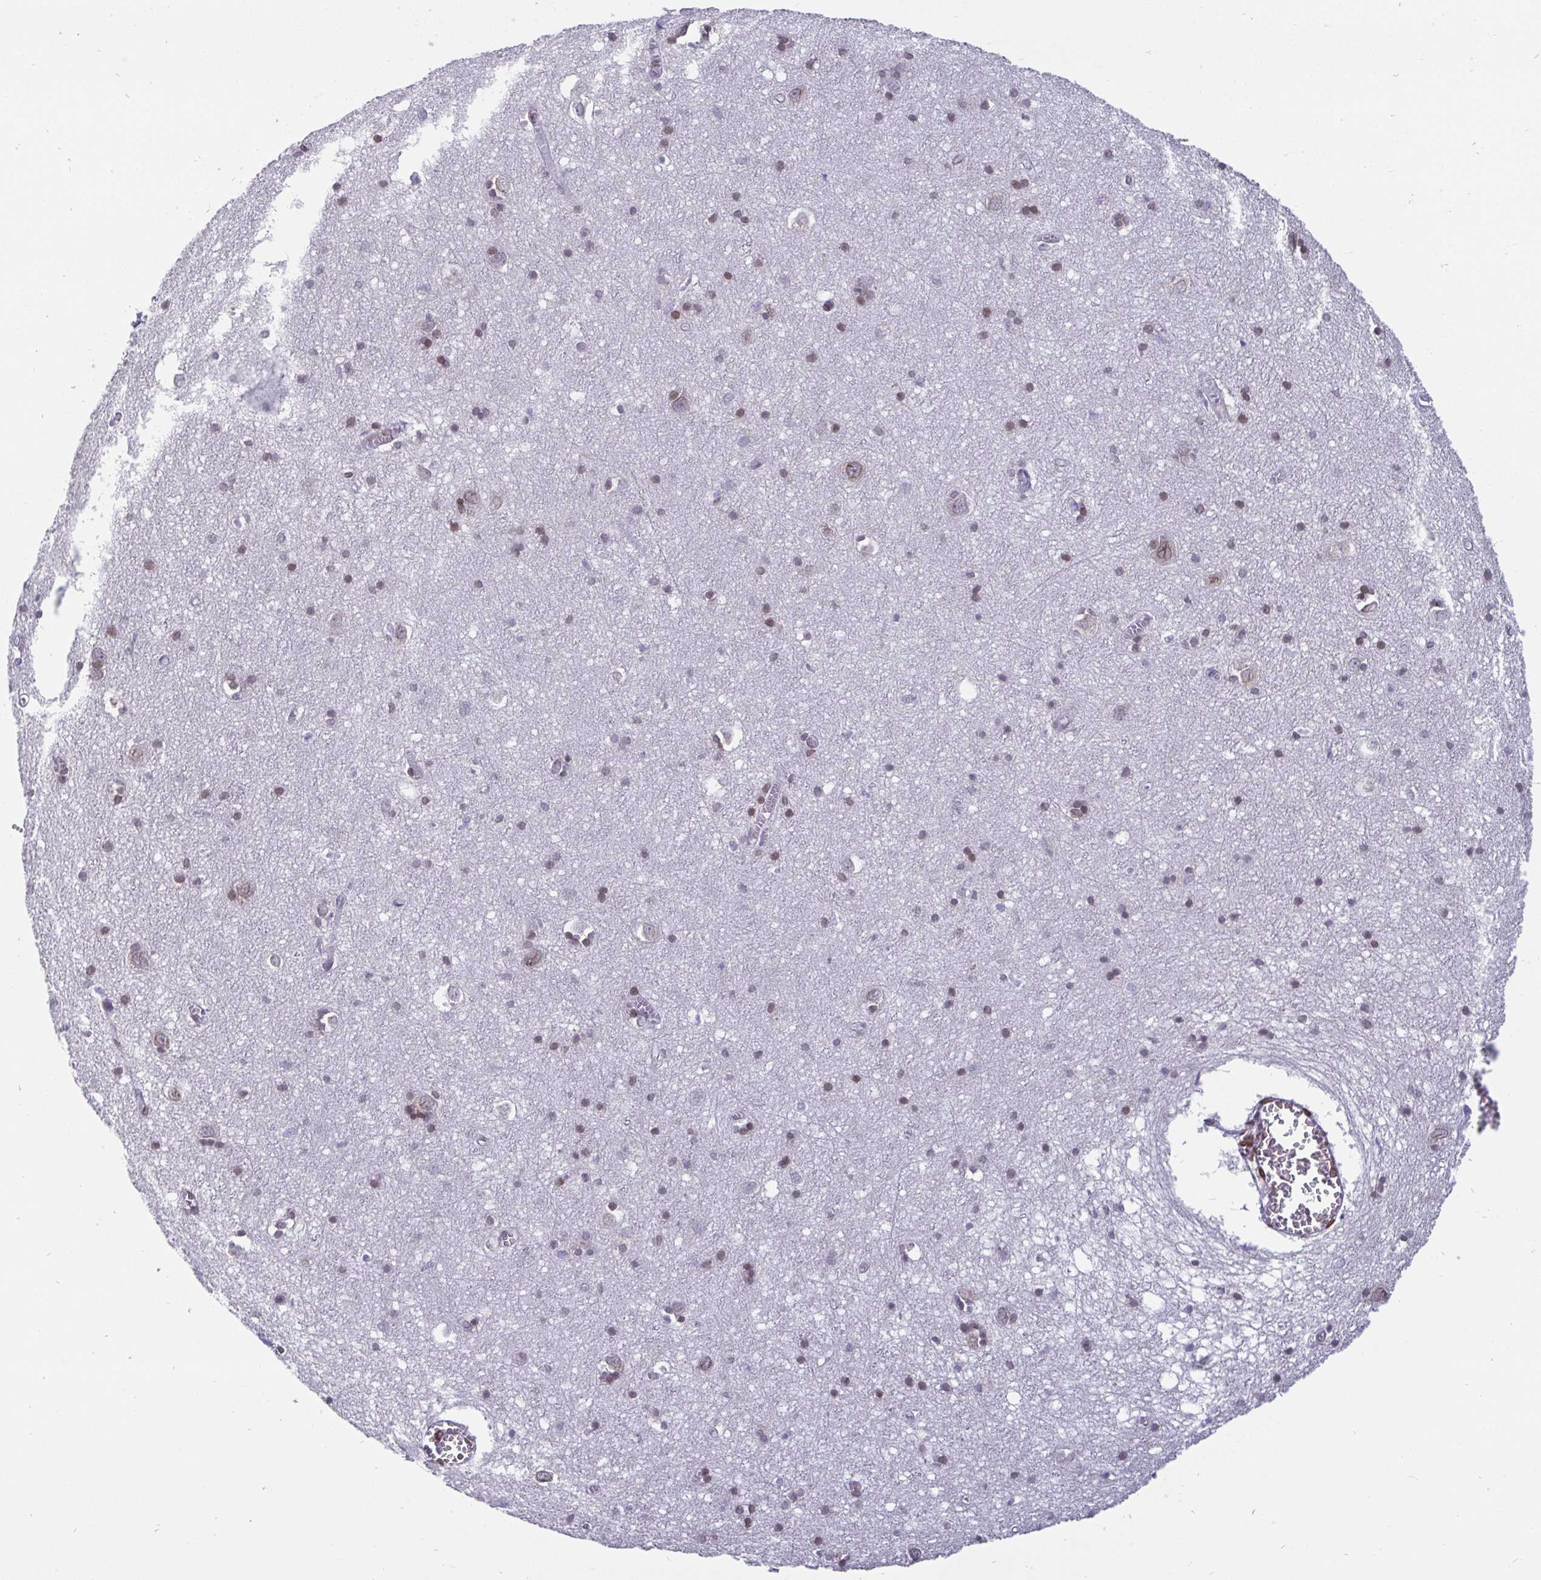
{"staining": {"intensity": "moderate", "quantity": "<25%", "location": "nuclear"}, "tissue": "cerebral cortex", "cell_type": "Endothelial cells", "image_type": "normal", "snomed": [{"axis": "morphology", "description": "Normal tissue, NOS"}, {"axis": "topography", "description": "Cerebral cortex"}], "caption": "Protein analysis of normal cerebral cortex exhibits moderate nuclear positivity in approximately <25% of endothelial cells. (DAB (3,3'-diaminobenzidine) IHC with brightfield microscopy, high magnification).", "gene": "EMD", "patient": {"sex": "male", "age": 70}}